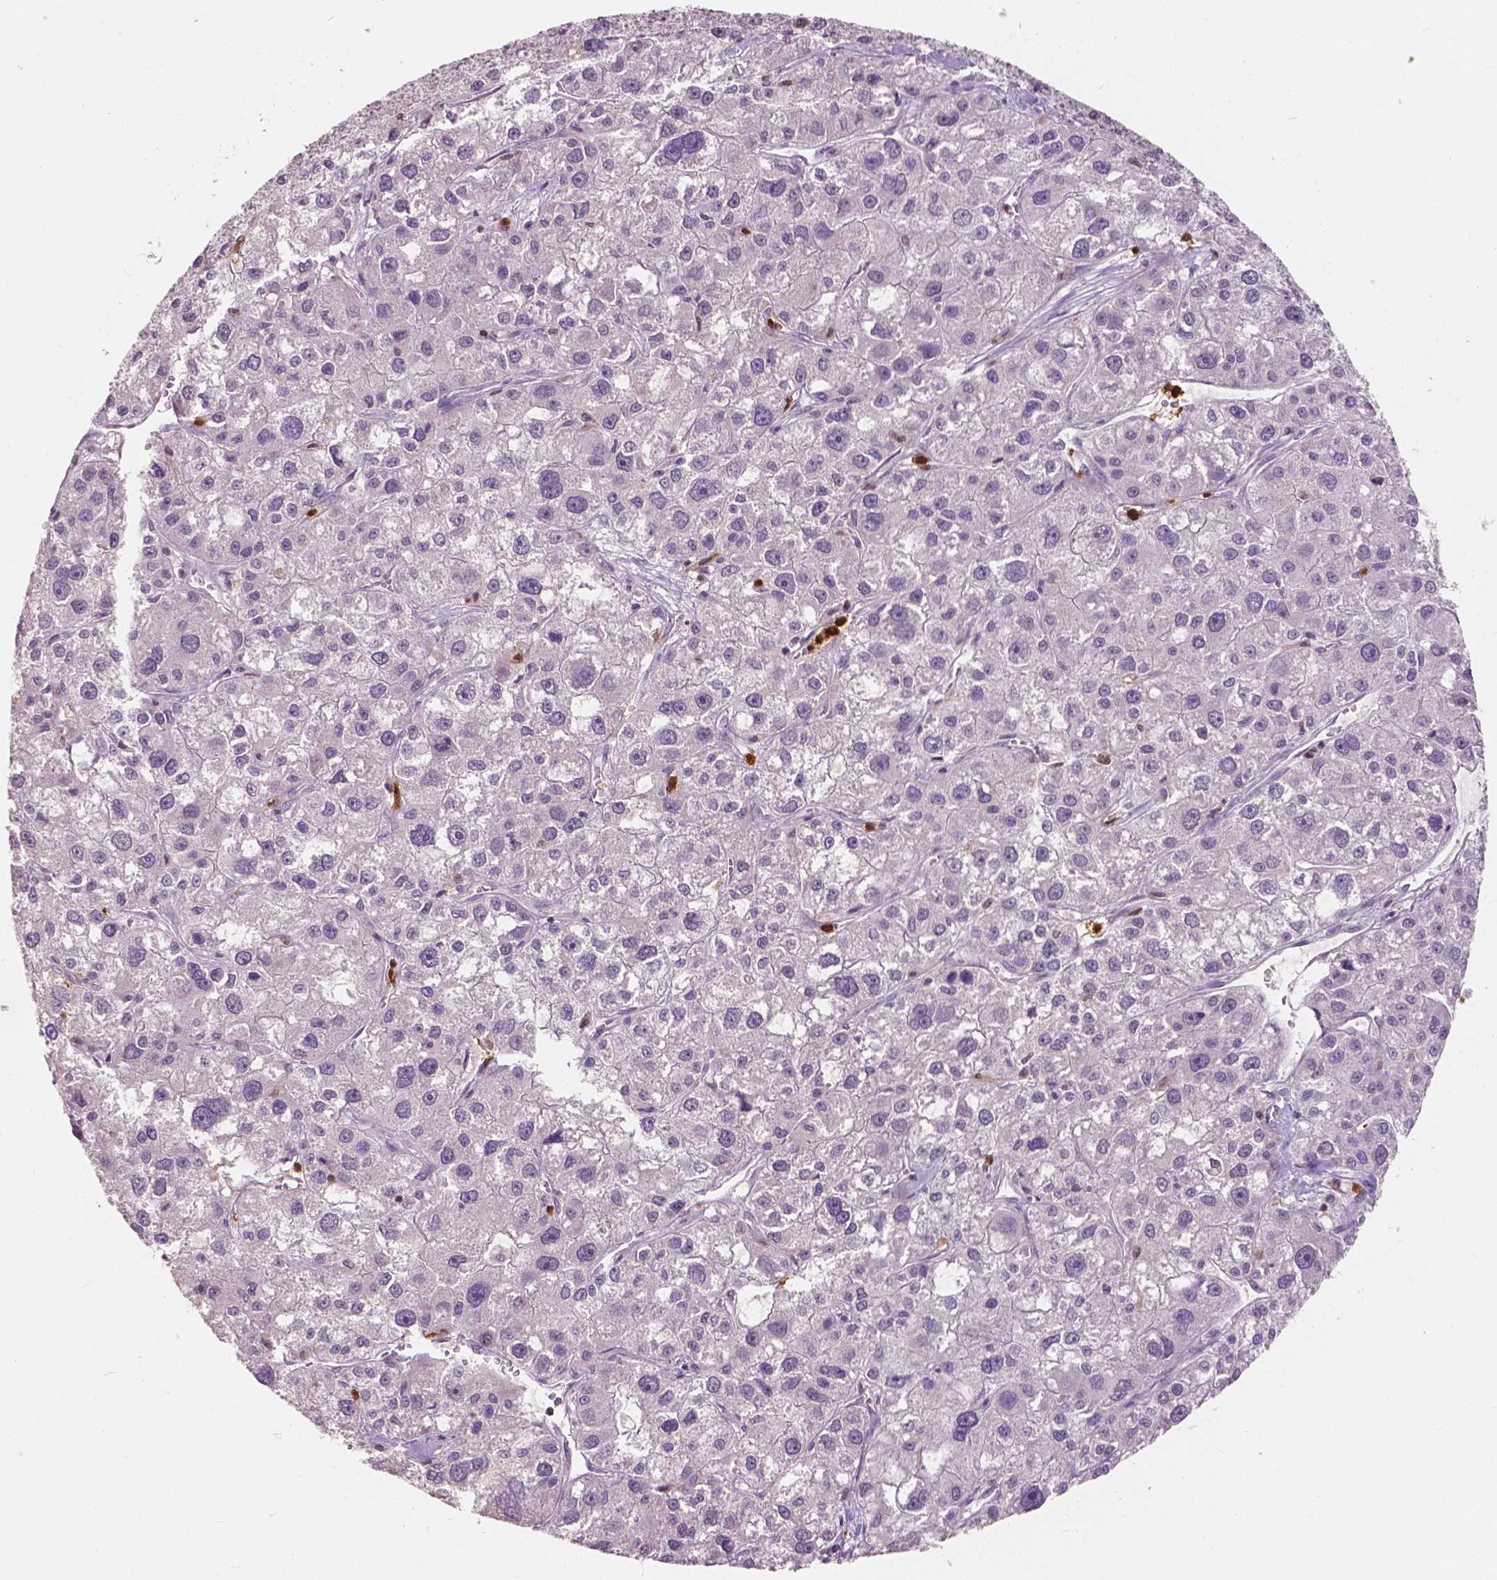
{"staining": {"intensity": "negative", "quantity": "none", "location": "none"}, "tissue": "liver cancer", "cell_type": "Tumor cells", "image_type": "cancer", "snomed": [{"axis": "morphology", "description": "Carcinoma, Hepatocellular, NOS"}, {"axis": "topography", "description": "Liver"}], "caption": "High magnification brightfield microscopy of hepatocellular carcinoma (liver) stained with DAB (3,3'-diaminobenzidine) (brown) and counterstained with hematoxylin (blue): tumor cells show no significant expression. (Immunohistochemistry, brightfield microscopy, high magnification).", "gene": "S100A4", "patient": {"sex": "male", "age": 73}}